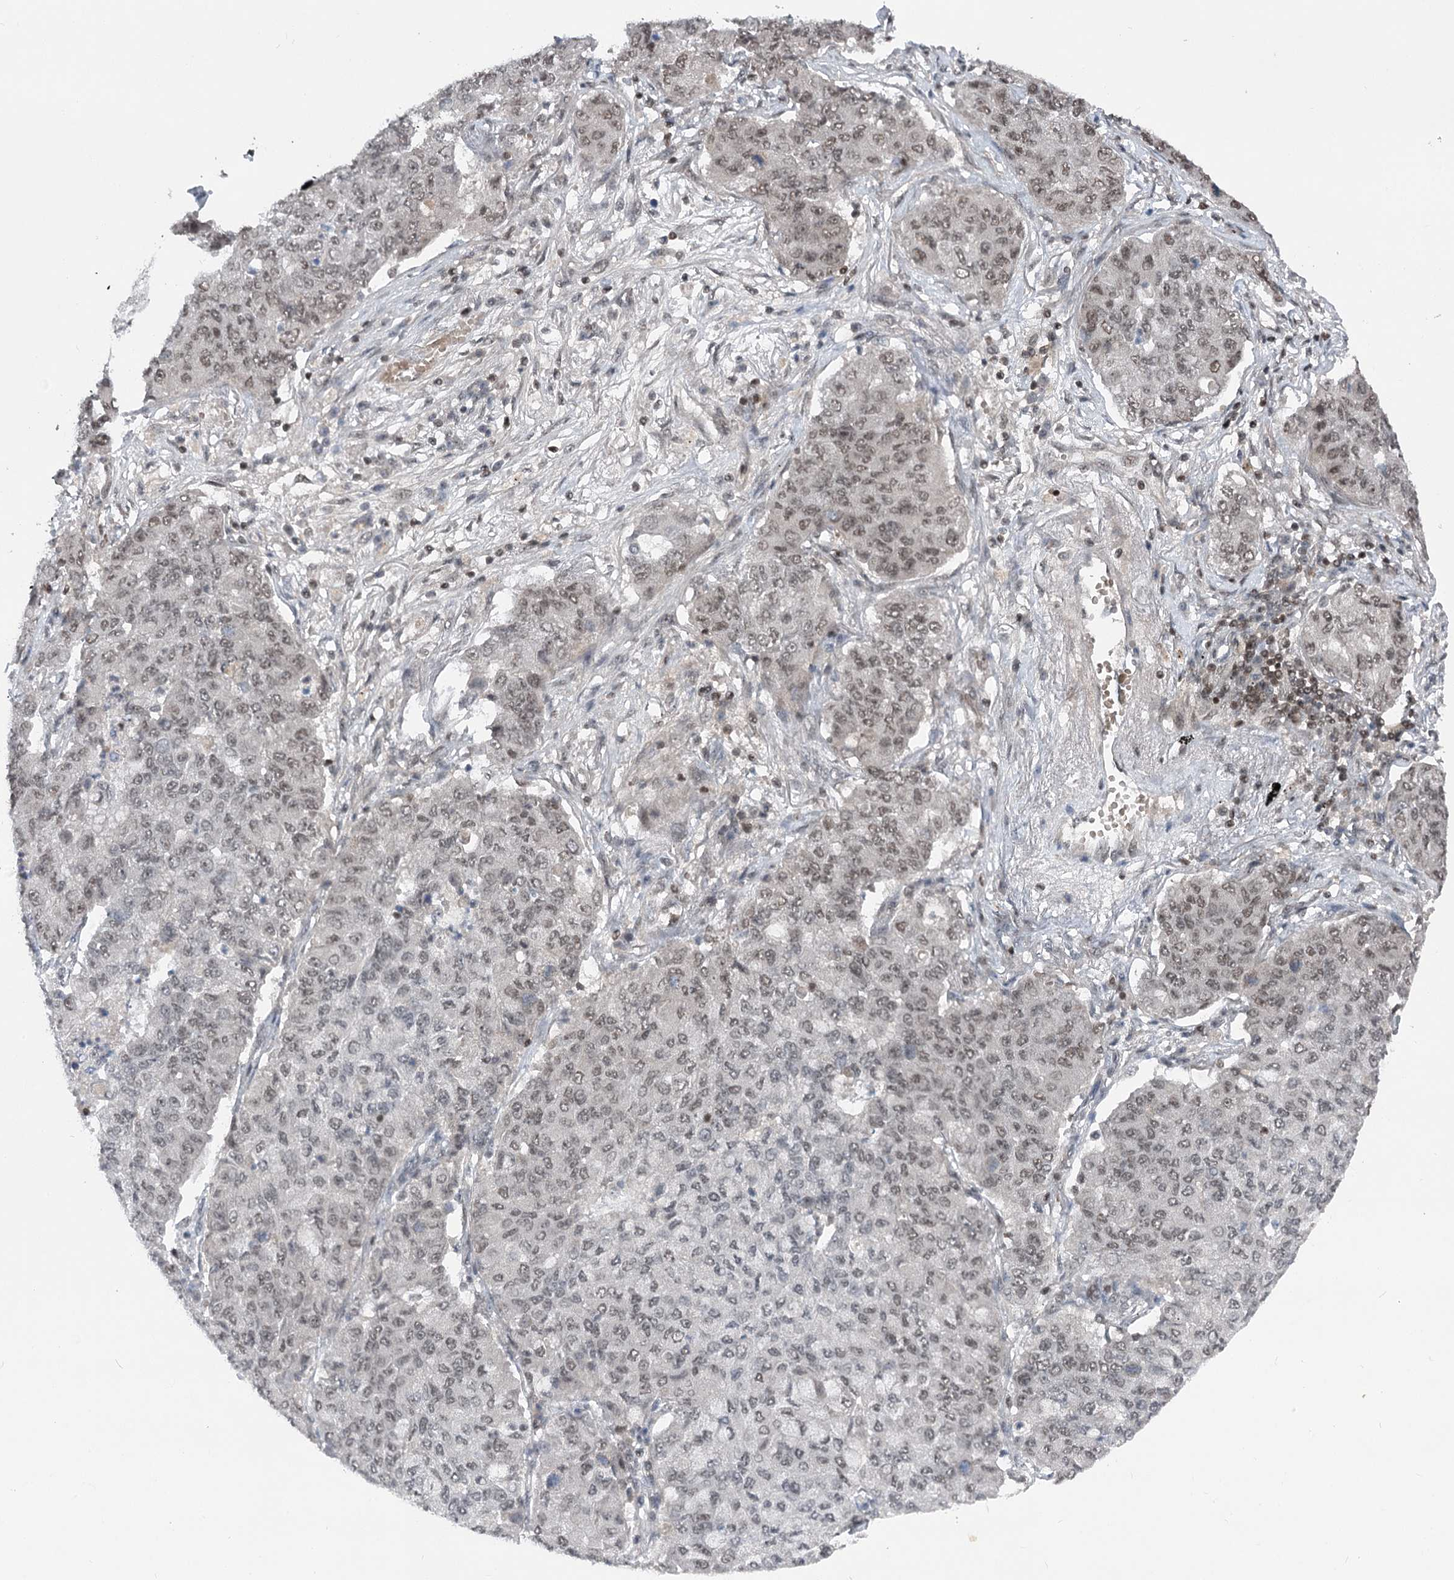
{"staining": {"intensity": "weak", "quantity": ">75%", "location": "nuclear"}, "tissue": "lung cancer", "cell_type": "Tumor cells", "image_type": "cancer", "snomed": [{"axis": "morphology", "description": "Squamous cell carcinoma, NOS"}, {"axis": "topography", "description": "Lung"}], "caption": "Human lung squamous cell carcinoma stained with a brown dye demonstrates weak nuclear positive staining in approximately >75% of tumor cells.", "gene": "CGGBP1", "patient": {"sex": "male", "age": 74}}